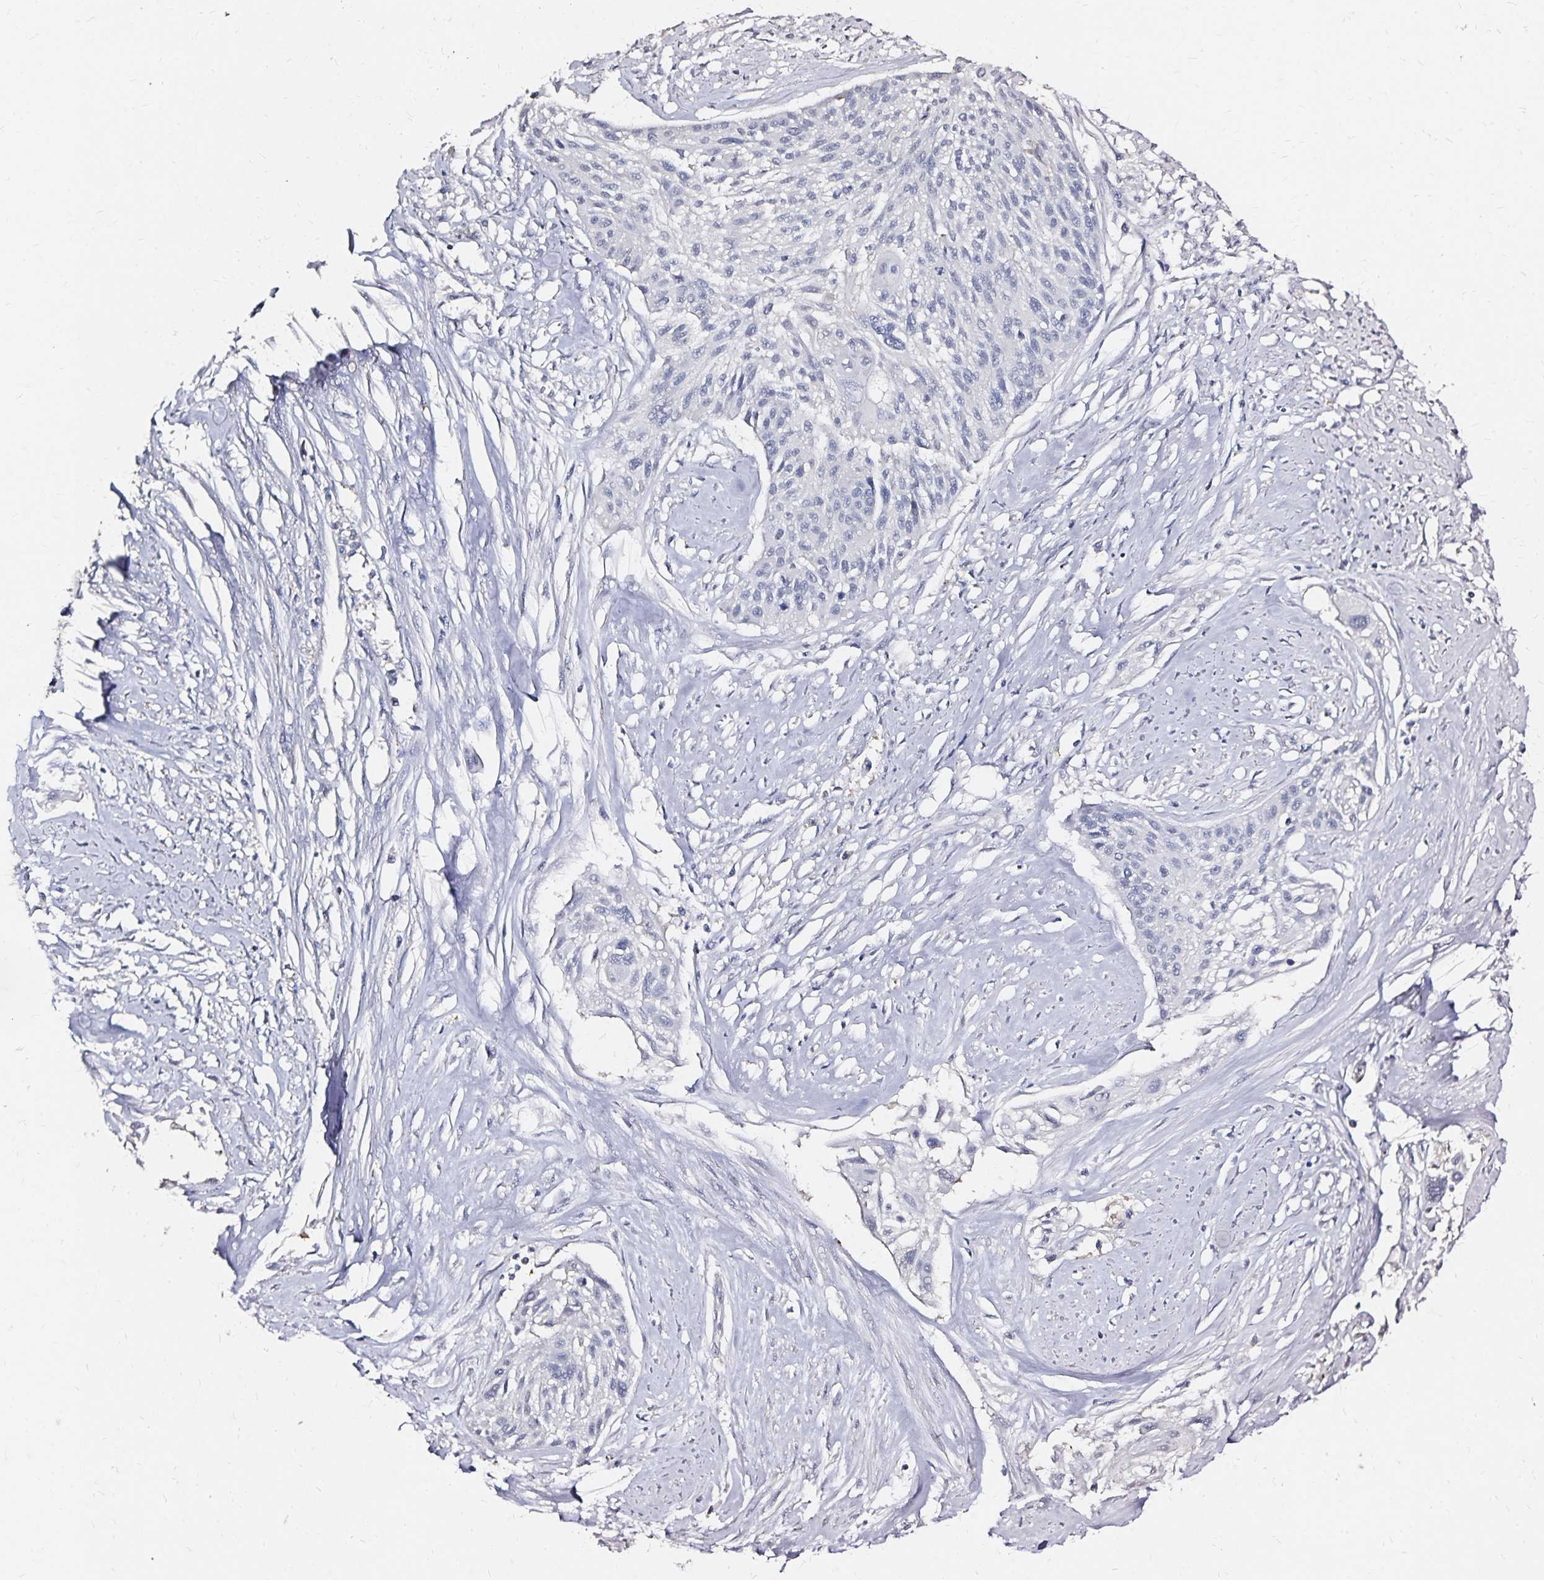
{"staining": {"intensity": "negative", "quantity": "none", "location": "none"}, "tissue": "cervical cancer", "cell_type": "Tumor cells", "image_type": "cancer", "snomed": [{"axis": "morphology", "description": "Squamous cell carcinoma, NOS"}, {"axis": "topography", "description": "Cervix"}], "caption": "A histopathology image of cervical squamous cell carcinoma stained for a protein displays no brown staining in tumor cells.", "gene": "SLC5A1", "patient": {"sex": "female", "age": 49}}